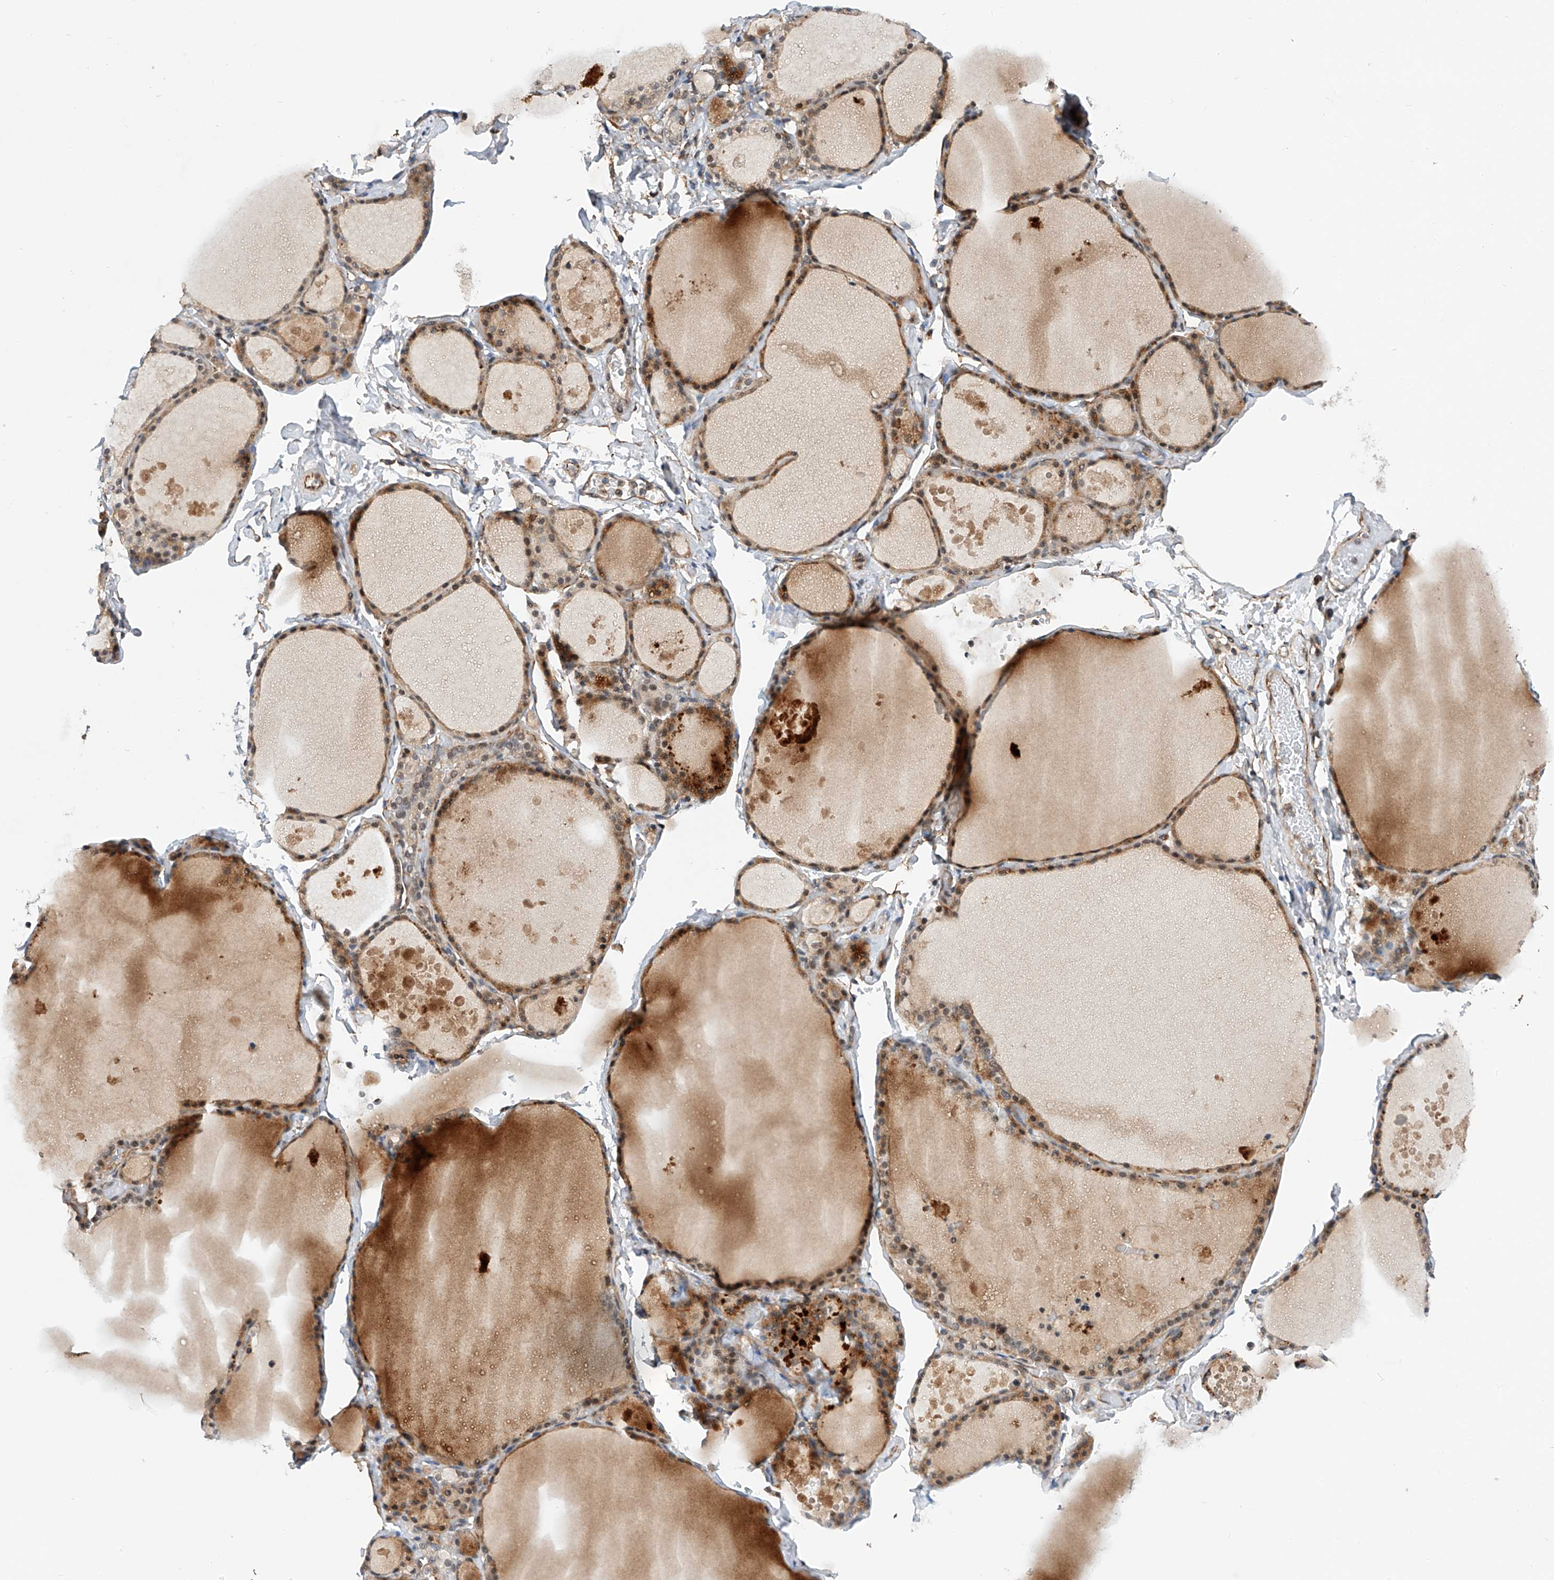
{"staining": {"intensity": "moderate", "quantity": "25%-75%", "location": "cytoplasmic/membranous,nuclear"}, "tissue": "thyroid gland", "cell_type": "Glandular cells", "image_type": "normal", "snomed": [{"axis": "morphology", "description": "Normal tissue, NOS"}, {"axis": "topography", "description": "Thyroid gland"}], "caption": "Immunohistochemistry (IHC) histopathology image of unremarkable thyroid gland: human thyroid gland stained using immunohistochemistry exhibits medium levels of moderate protein expression localized specifically in the cytoplasmic/membranous,nuclear of glandular cells, appearing as a cytoplasmic/membranous,nuclear brown color.", "gene": "AMD1", "patient": {"sex": "male", "age": 56}}